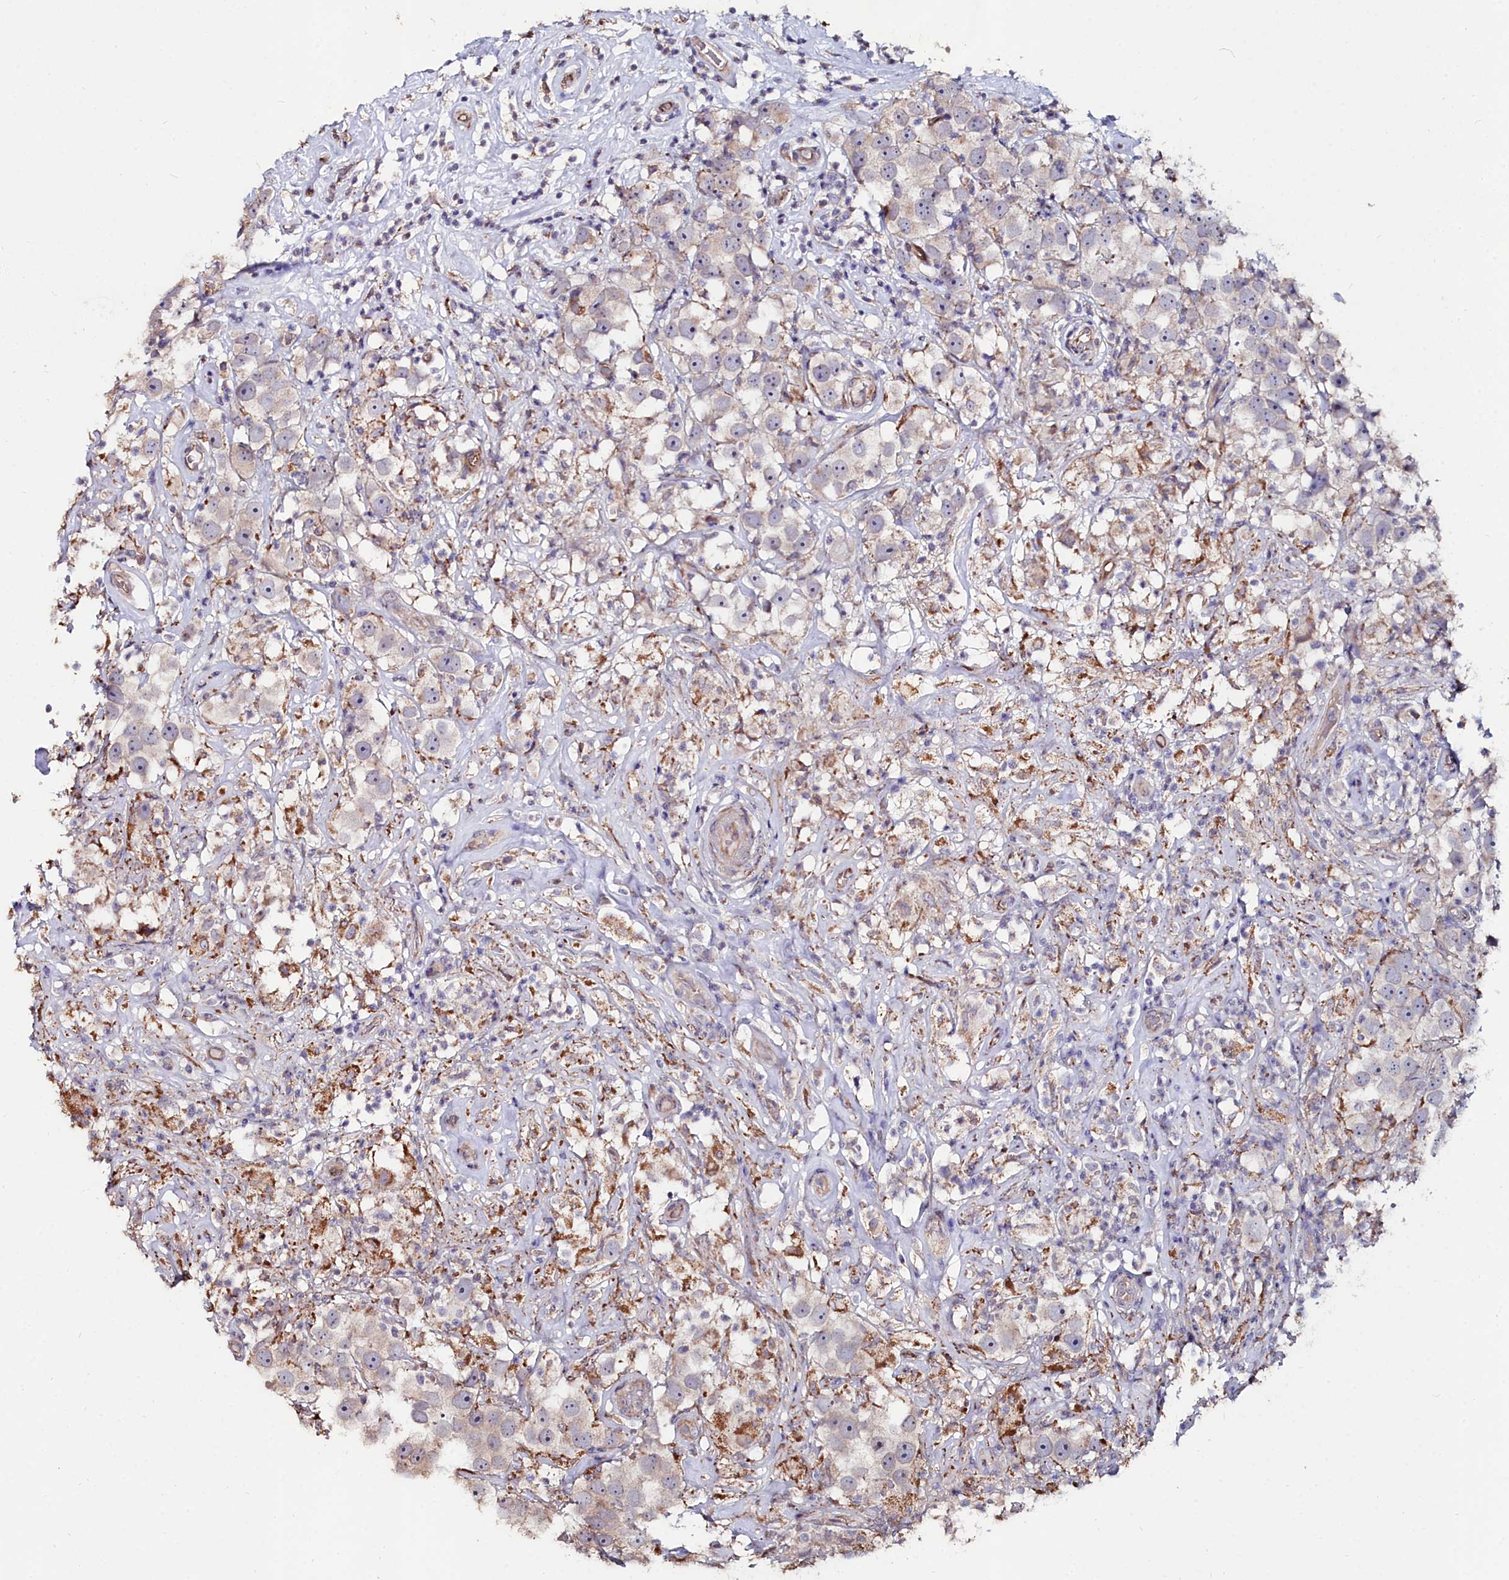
{"staining": {"intensity": "negative", "quantity": "none", "location": "none"}, "tissue": "testis cancer", "cell_type": "Tumor cells", "image_type": "cancer", "snomed": [{"axis": "morphology", "description": "Seminoma, NOS"}, {"axis": "topography", "description": "Testis"}], "caption": "DAB immunohistochemical staining of human testis cancer (seminoma) demonstrates no significant staining in tumor cells. (Stains: DAB (3,3'-diaminobenzidine) immunohistochemistry with hematoxylin counter stain, Microscopy: brightfield microscopy at high magnification).", "gene": "C4orf19", "patient": {"sex": "male", "age": 49}}